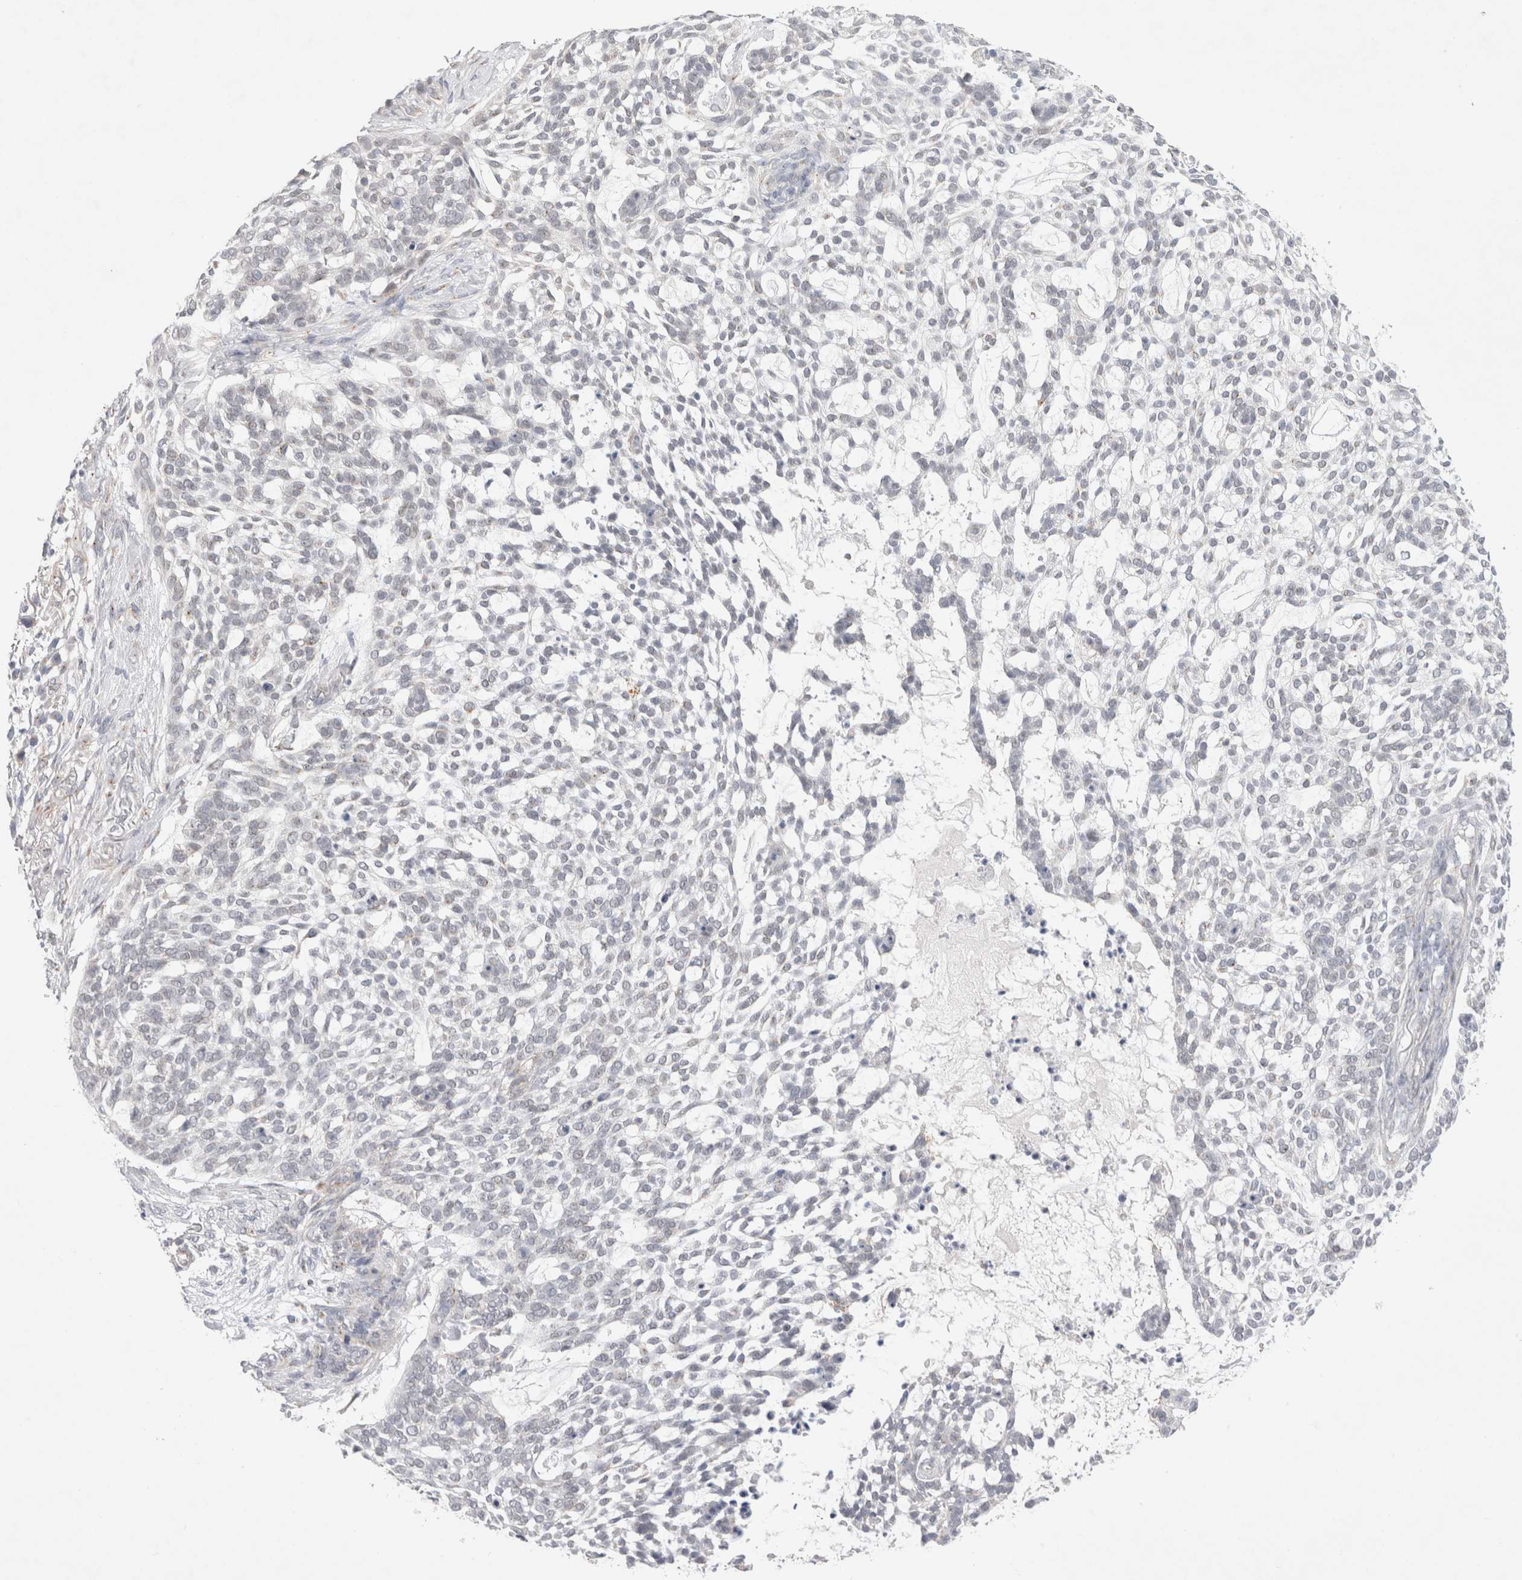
{"staining": {"intensity": "negative", "quantity": "none", "location": "none"}, "tissue": "skin cancer", "cell_type": "Tumor cells", "image_type": "cancer", "snomed": [{"axis": "morphology", "description": "Basal cell carcinoma"}, {"axis": "topography", "description": "Skin"}], "caption": "Tumor cells show no significant expression in skin cancer.", "gene": "BICD2", "patient": {"sex": "female", "age": 64}}